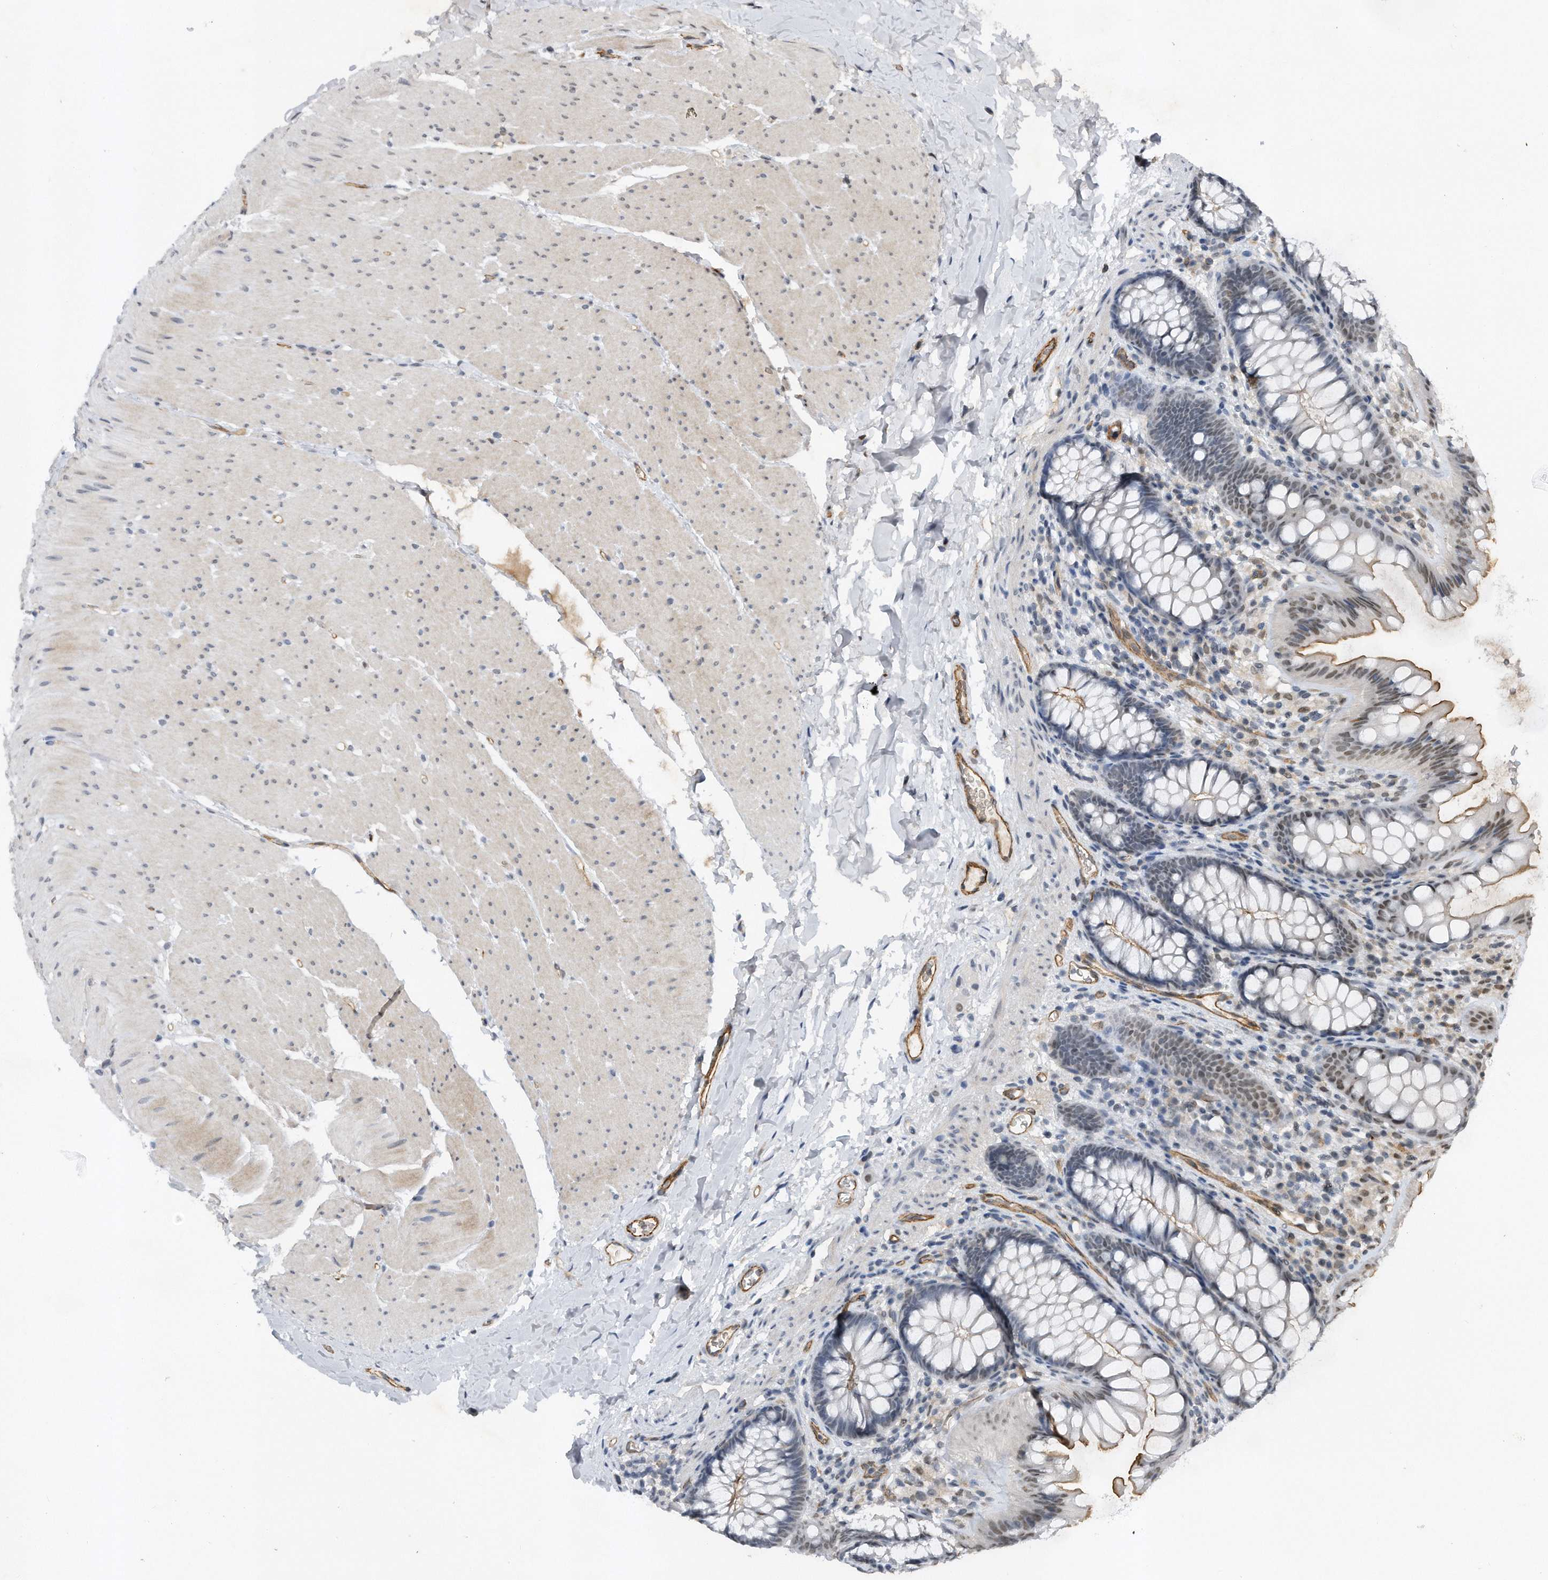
{"staining": {"intensity": "moderate", "quantity": ">75%", "location": "cytoplasmic/membranous"}, "tissue": "colon", "cell_type": "Endothelial cells", "image_type": "normal", "snomed": [{"axis": "morphology", "description": "Normal tissue, NOS"}, {"axis": "topography", "description": "Colon"}], "caption": "IHC image of unremarkable colon: human colon stained using IHC exhibits medium levels of moderate protein expression localized specifically in the cytoplasmic/membranous of endothelial cells, appearing as a cytoplasmic/membranous brown color.", "gene": "TP53INP1", "patient": {"sex": "female", "age": 62}}